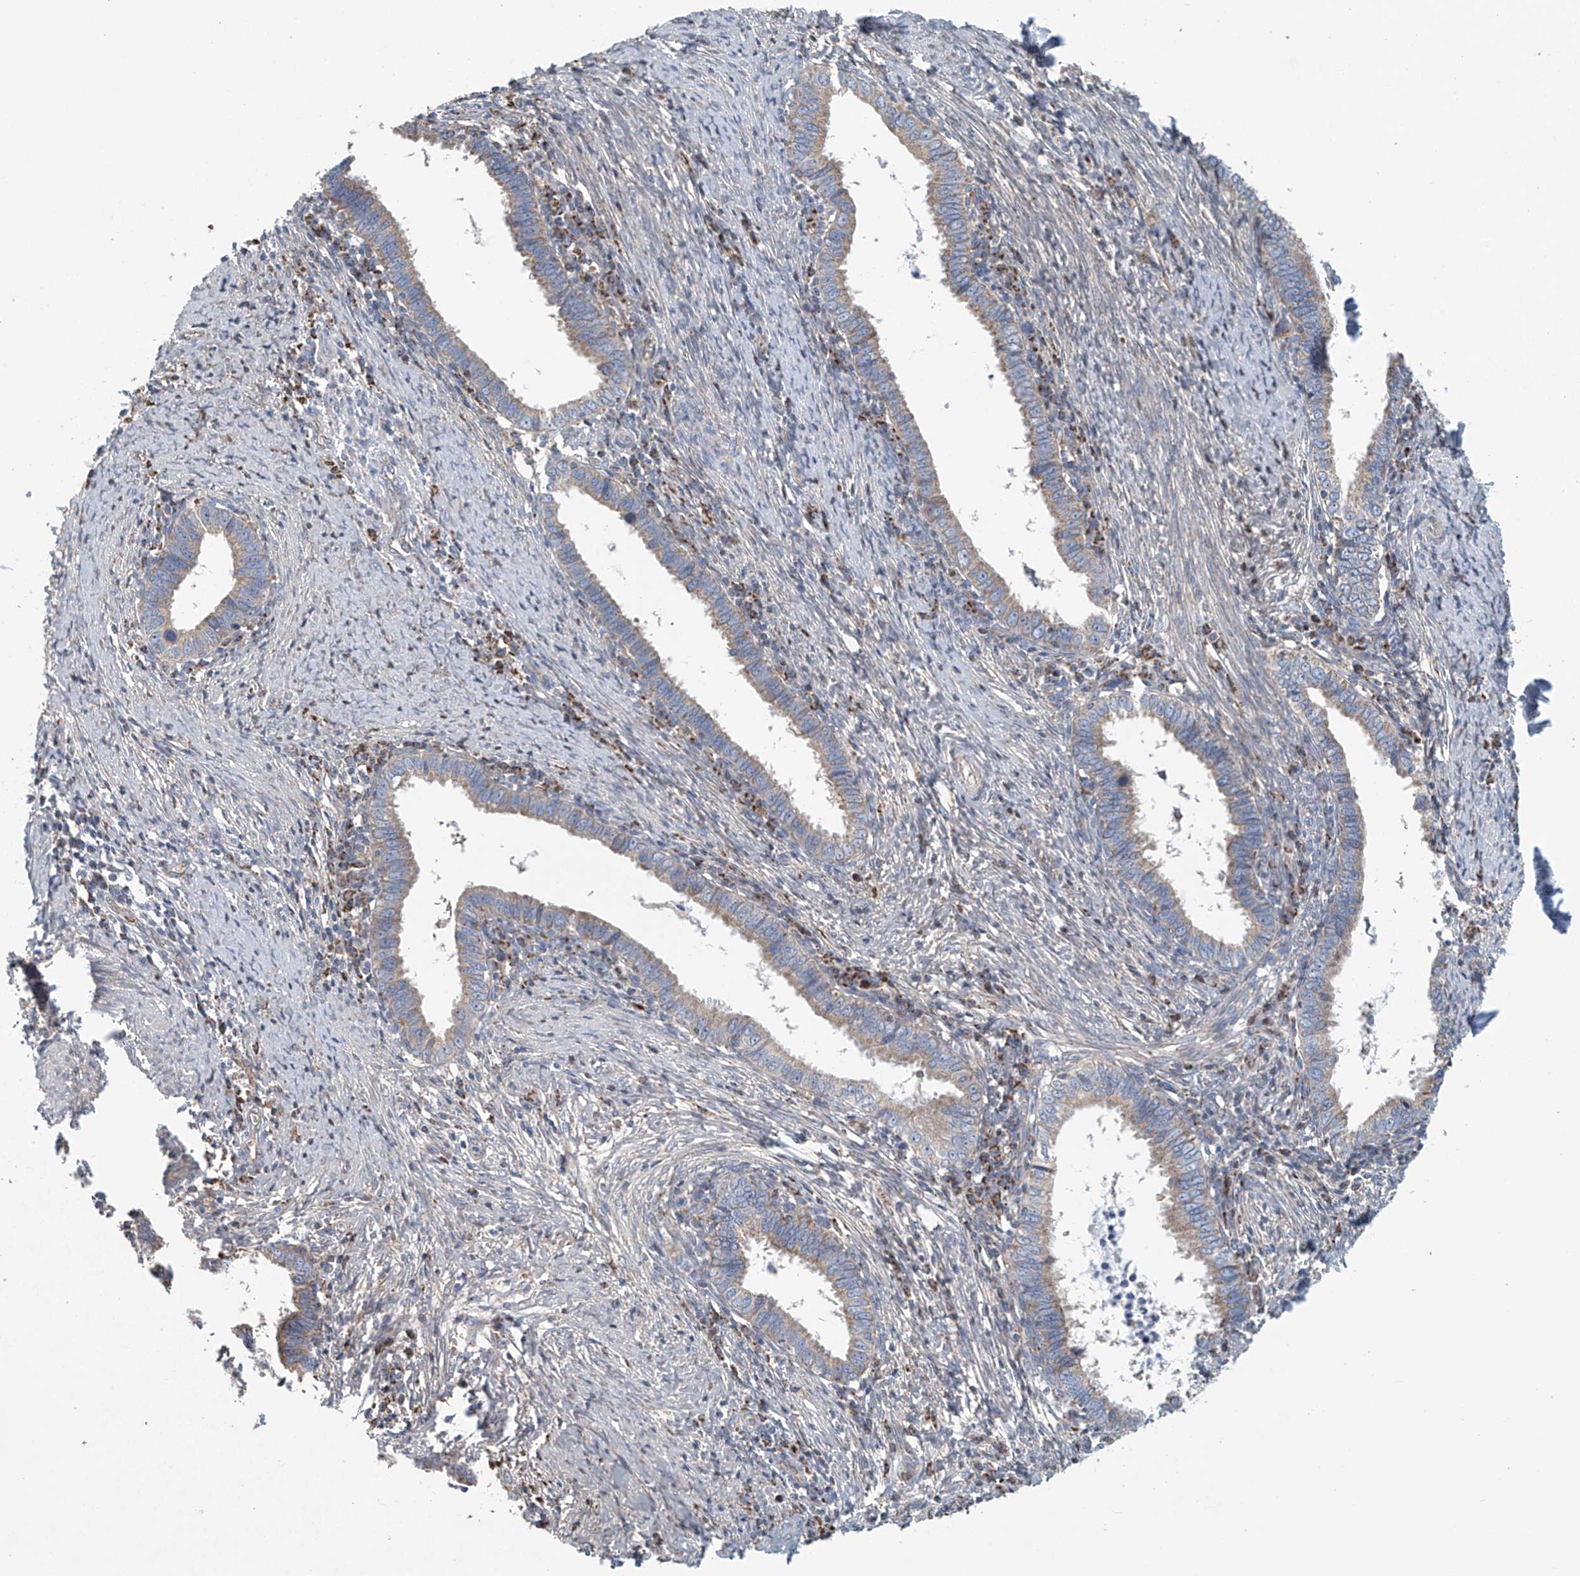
{"staining": {"intensity": "weak", "quantity": "25%-75%", "location": "cytoplasmic/membranous"}, "tissue": "cervical cancer", "cell_type": "Tumor cells", "image_type": "cancer", "snomed": [{"axis": "morphology", "description": "Adenocarcinoma, NOS"}, {"axis": "topography", "description": "Cervix"}], "caption": "Approximately 25%-75% of tumor cells in human cervical cancer display weak cytoplasmic/membranous protein positivity as visualized by brown immunohistochemical staining.", "gene": "COMMD1", "patient": {"sex": "female", "age": 36}}